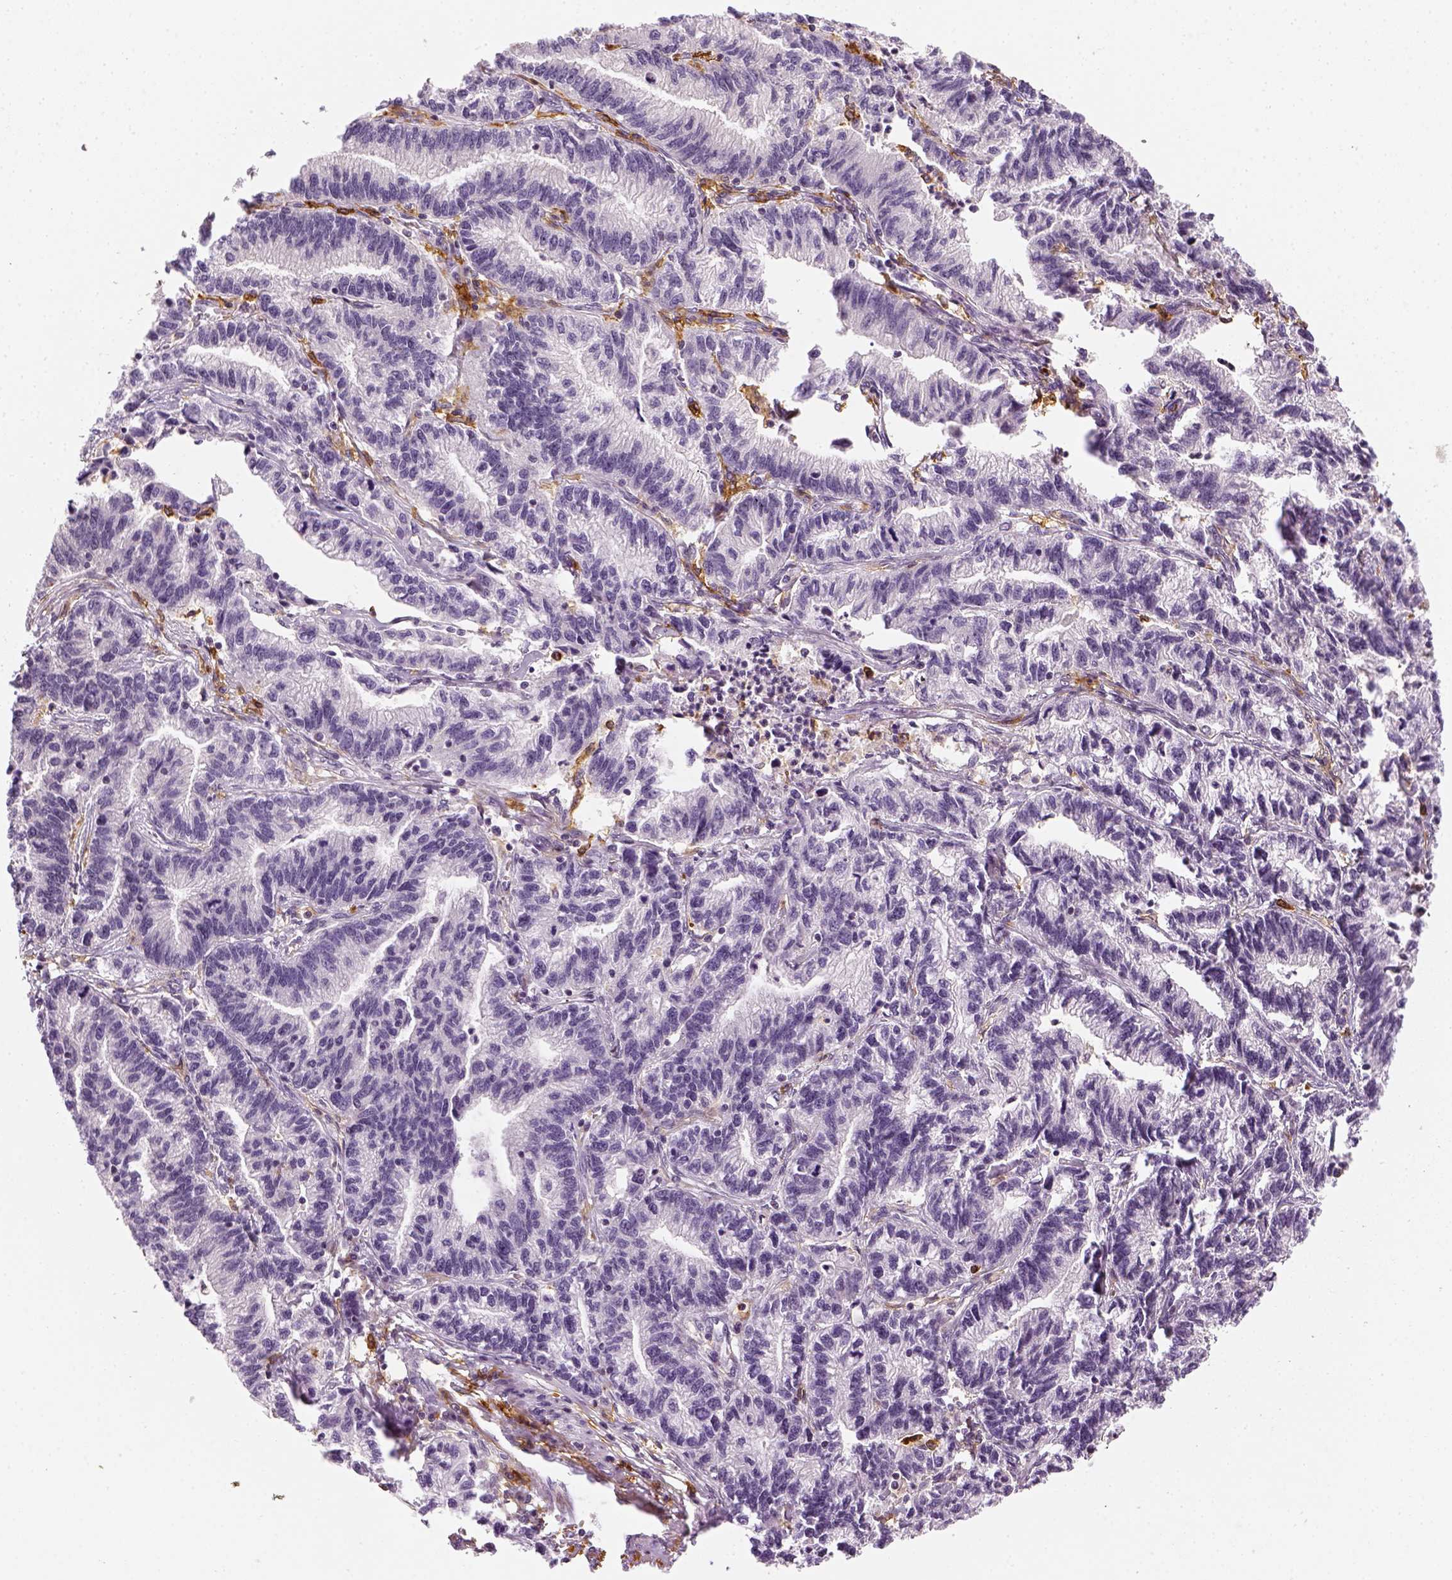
{"staining": {"intensity": "negative", "quantity": "none", "location": "none"}, "tissue": "stomach cancer", "cell_type": "Tumor cells", "image_type": "cancer", "snomed": [{"axis": "morphology", "description": "Adenocarcinoma, NOS"}, {"axis": "topography", "description": "Stomach"}], "caption": "DAB (3,3'-diaminobenzidine) immunohistochemical staining of stomach cancer (adenocarcinoma) shows no significant expression in tumor cells.", "gene": "CD14", "patient": {"sex": "male", "age": 83}}